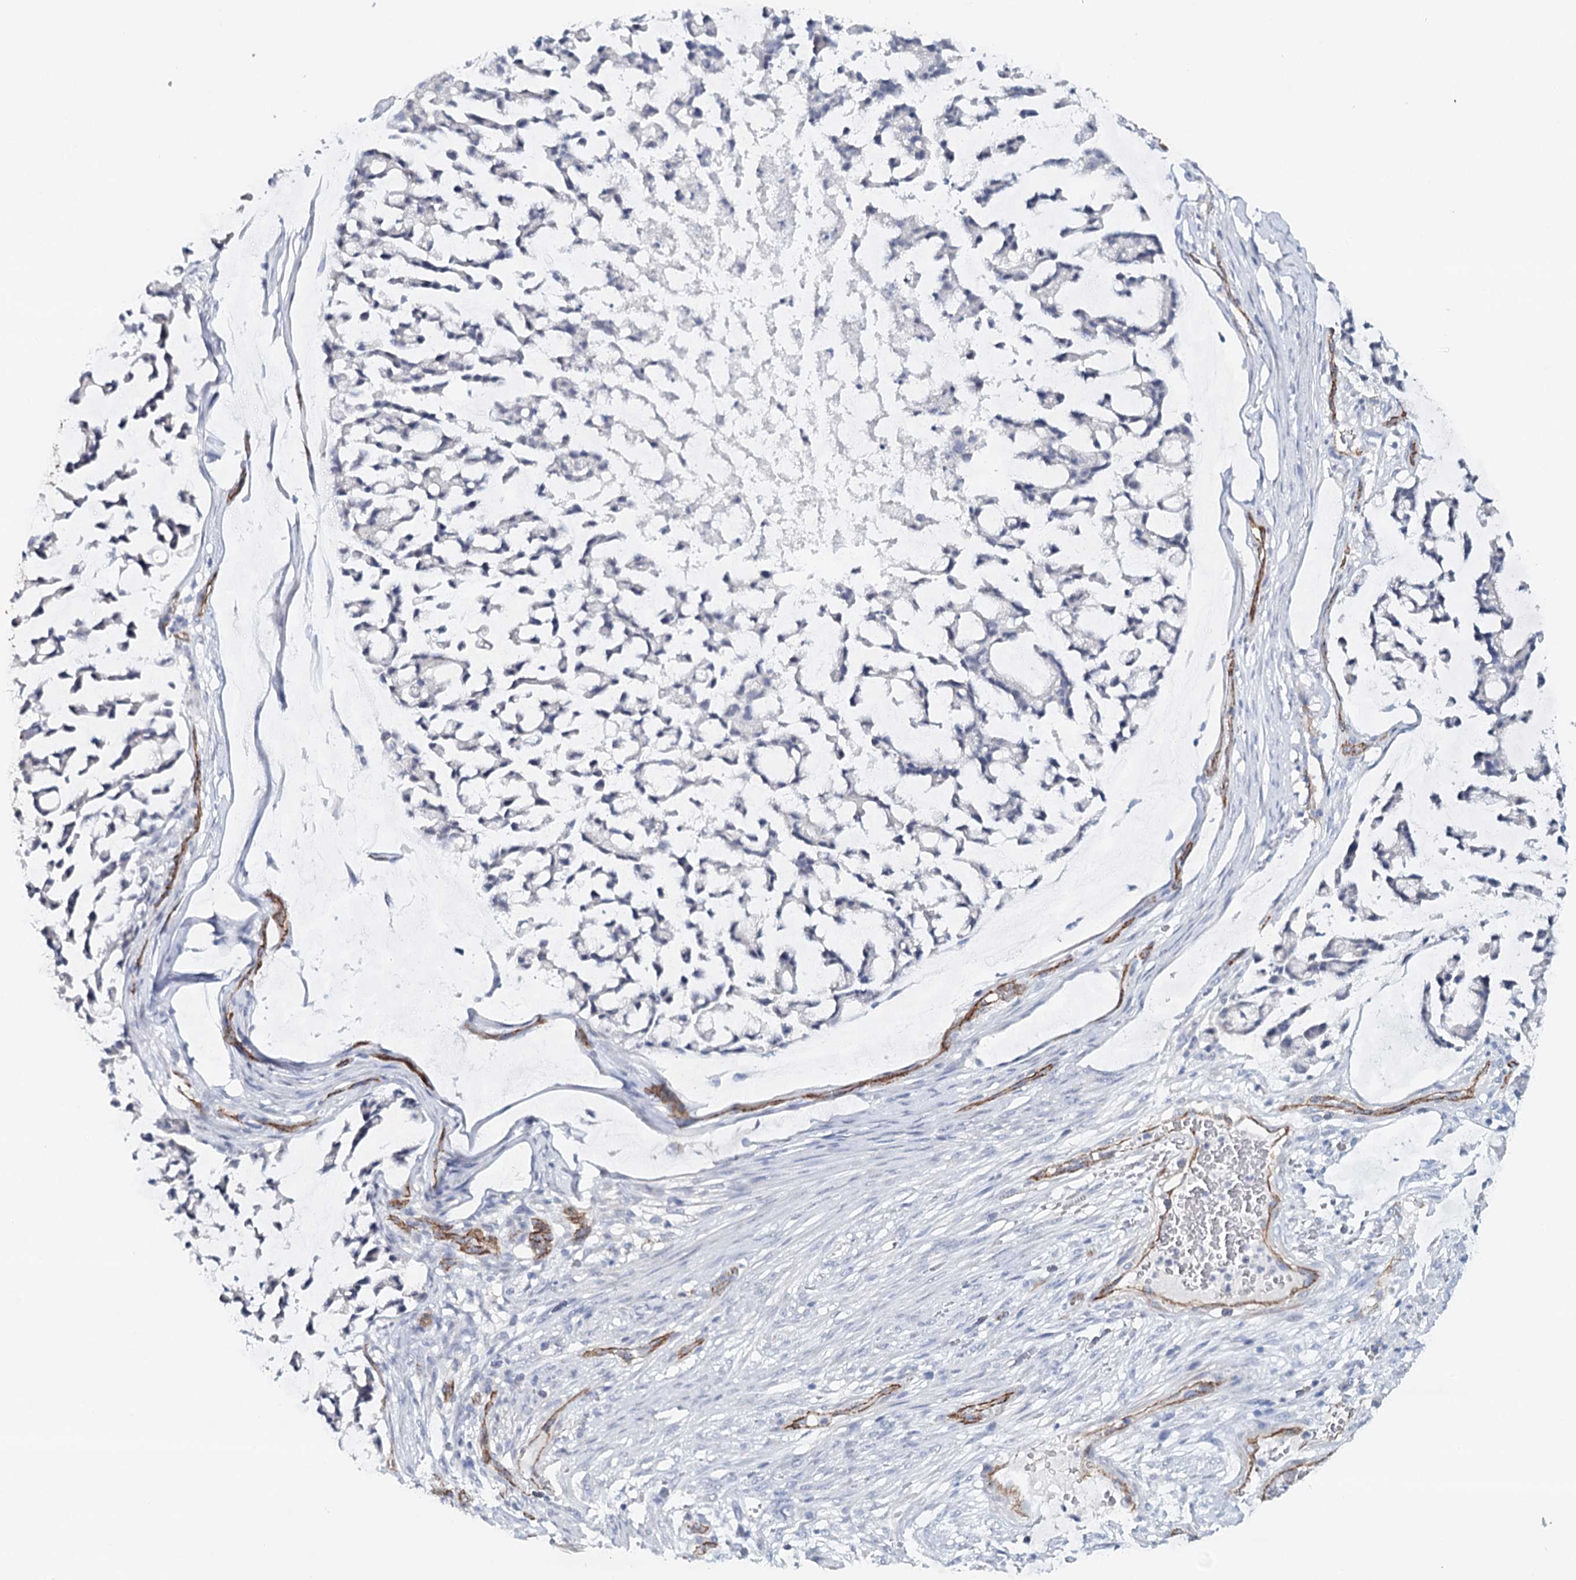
{"staining": {"intensity": "negative", "quantity": "none", "location": "none"}, "tissue": "stomach cancer", "cell_type": "Tumor cells", "image_type": "cancer", "snomed": [{"axis": "morphology", "description": "Adenocarcinoma, NOS"}, {"axis": "topography", "description": "Stomach, lower"}], "caption": "The immunohistochemistry micrograph has no significant staining in tumor cells of stomach adenocarcinoma tissue.", "gene": "SYNPO", "patient": {"sex": "male", "age": 67}}